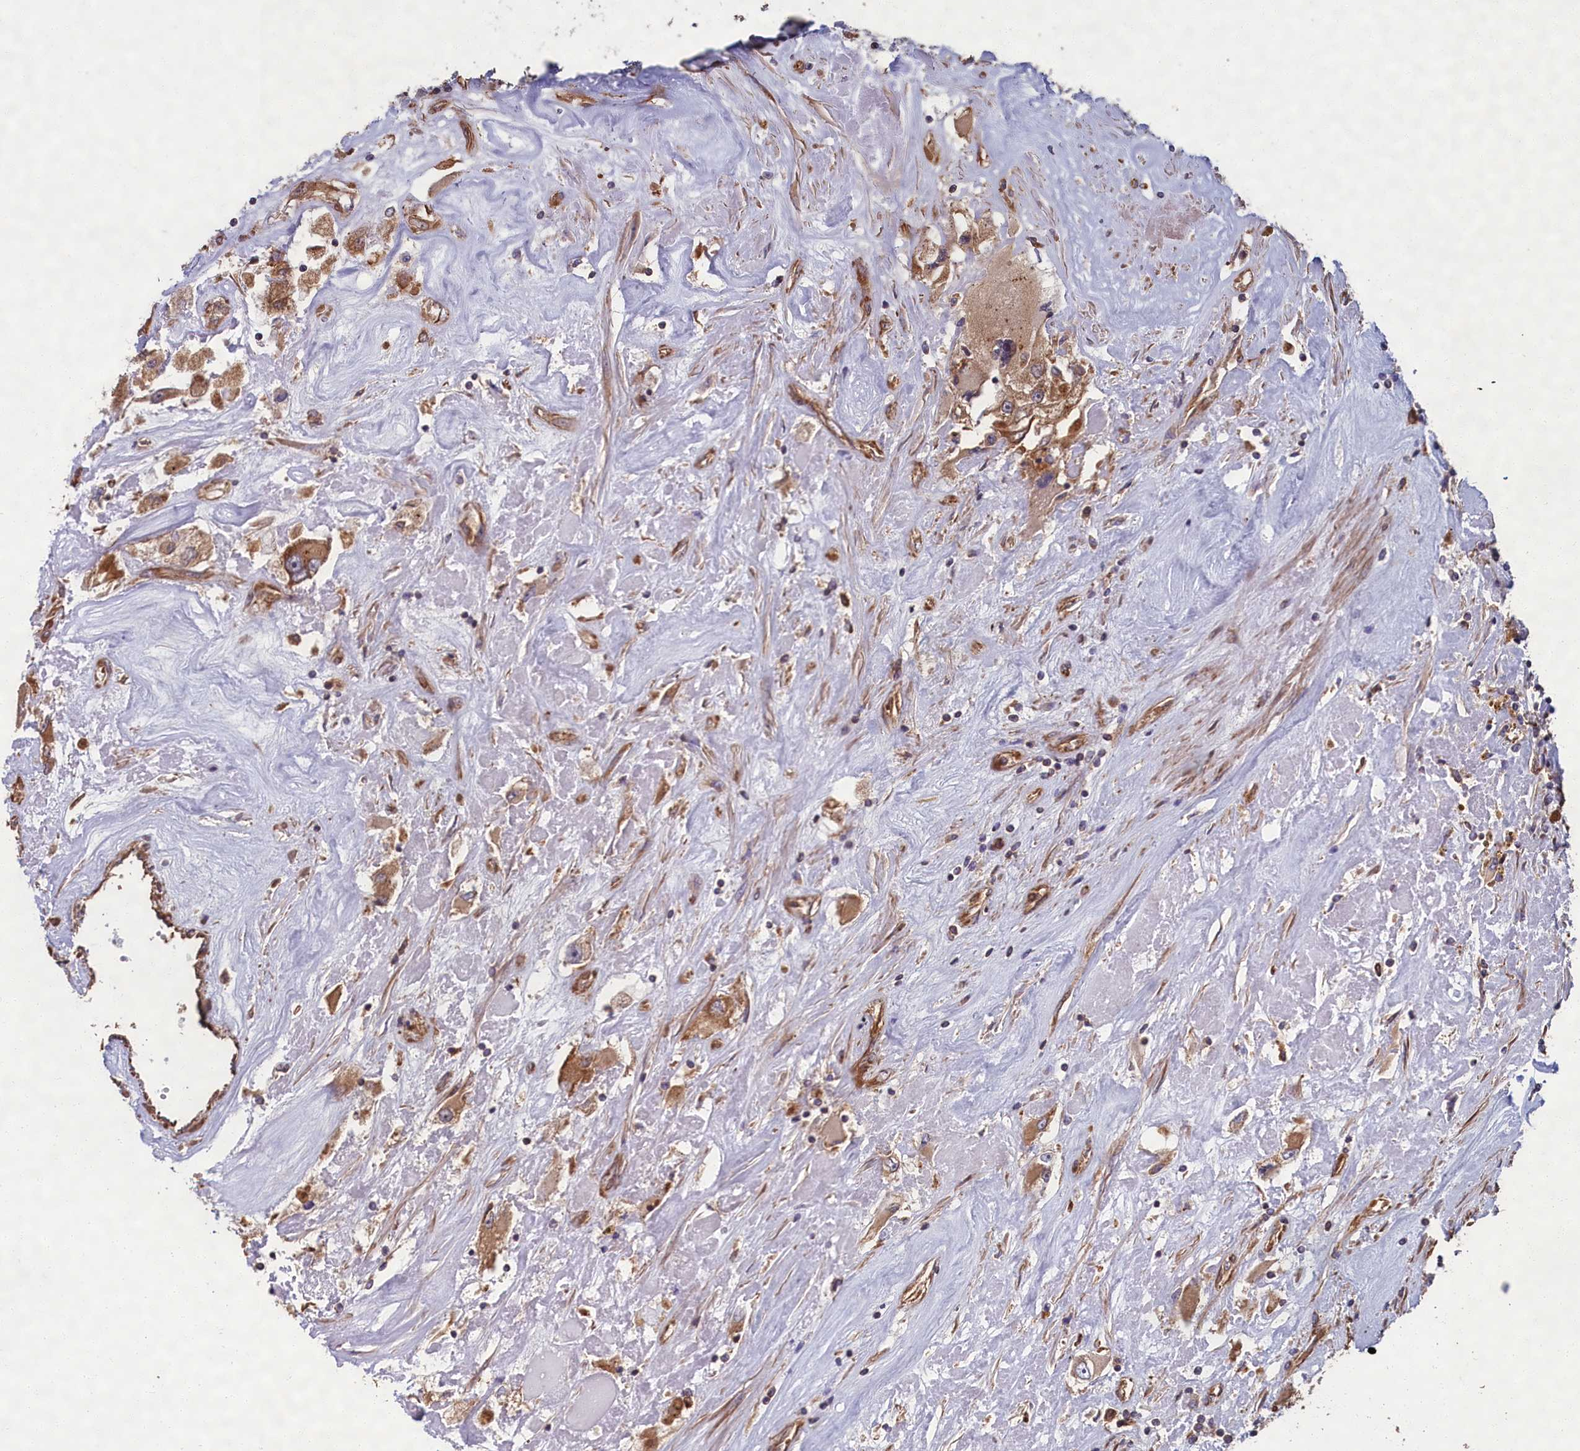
{"staining": {"intensity": "moderate", "quantity": ">75%", "location": "cytoplasmic/membranous"}, "tissue": "renal cancer", "cell_type": "Tumor cells", "image_type": "cancer", "snomed": [{"axis": "morphology", "description": "Adenocarcinoma, NOS"}, {"axis": "topography", "description": "Kidney"}], "caption": "Protein staining of renal cancer (adenocarcinoma) tissue reveals moderate cytoplasmic/membranous expression in approximately >75% of tumor cells.", "gene": "CCDC124", "patient": {"sex": "female", "age": 52}}